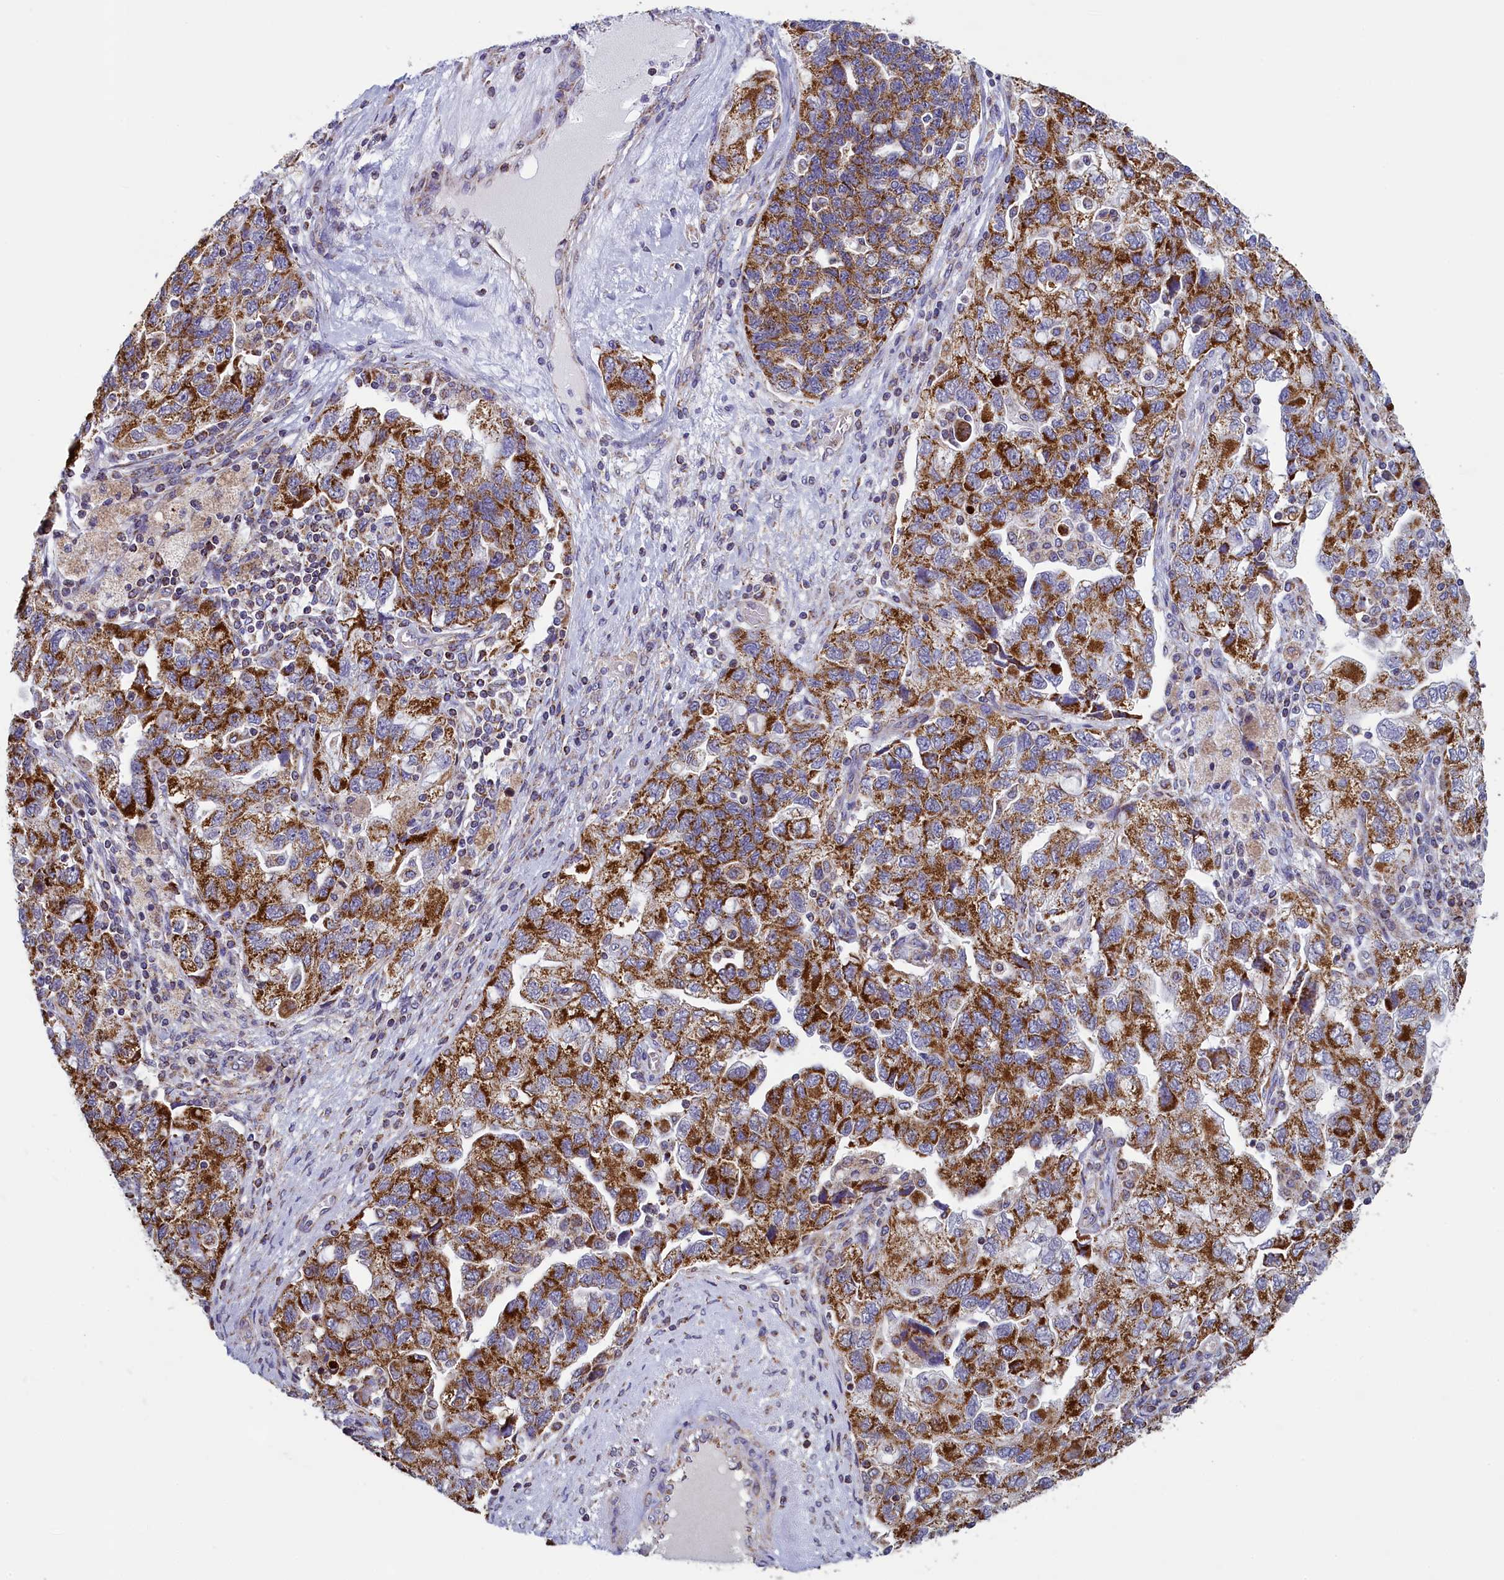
{"staining": {"intensity": "strong", "quantity": ">75%", "location": "cytoplasmic/membranous"}, "tissue": "ovarian cancer", "cell_type": "Tumor cells", "image_type": "cancer", "snomed": [{"axis": "morphology", "description": "Carcinoma, NOS"}, {"axis": "morphology", "description": "Cystadenocarcinoma, serous, NOS"}, {"axis": "topography", "description": "Ovary"}], "caption": "Tumor cells display high levels of strong cytoplasmic/membranous positivity in about >75% of cells in human serous cystadenocarcinoma (ovarian).", "gene": "IFT122", "patient": {"sex": "female", "age": 69}}